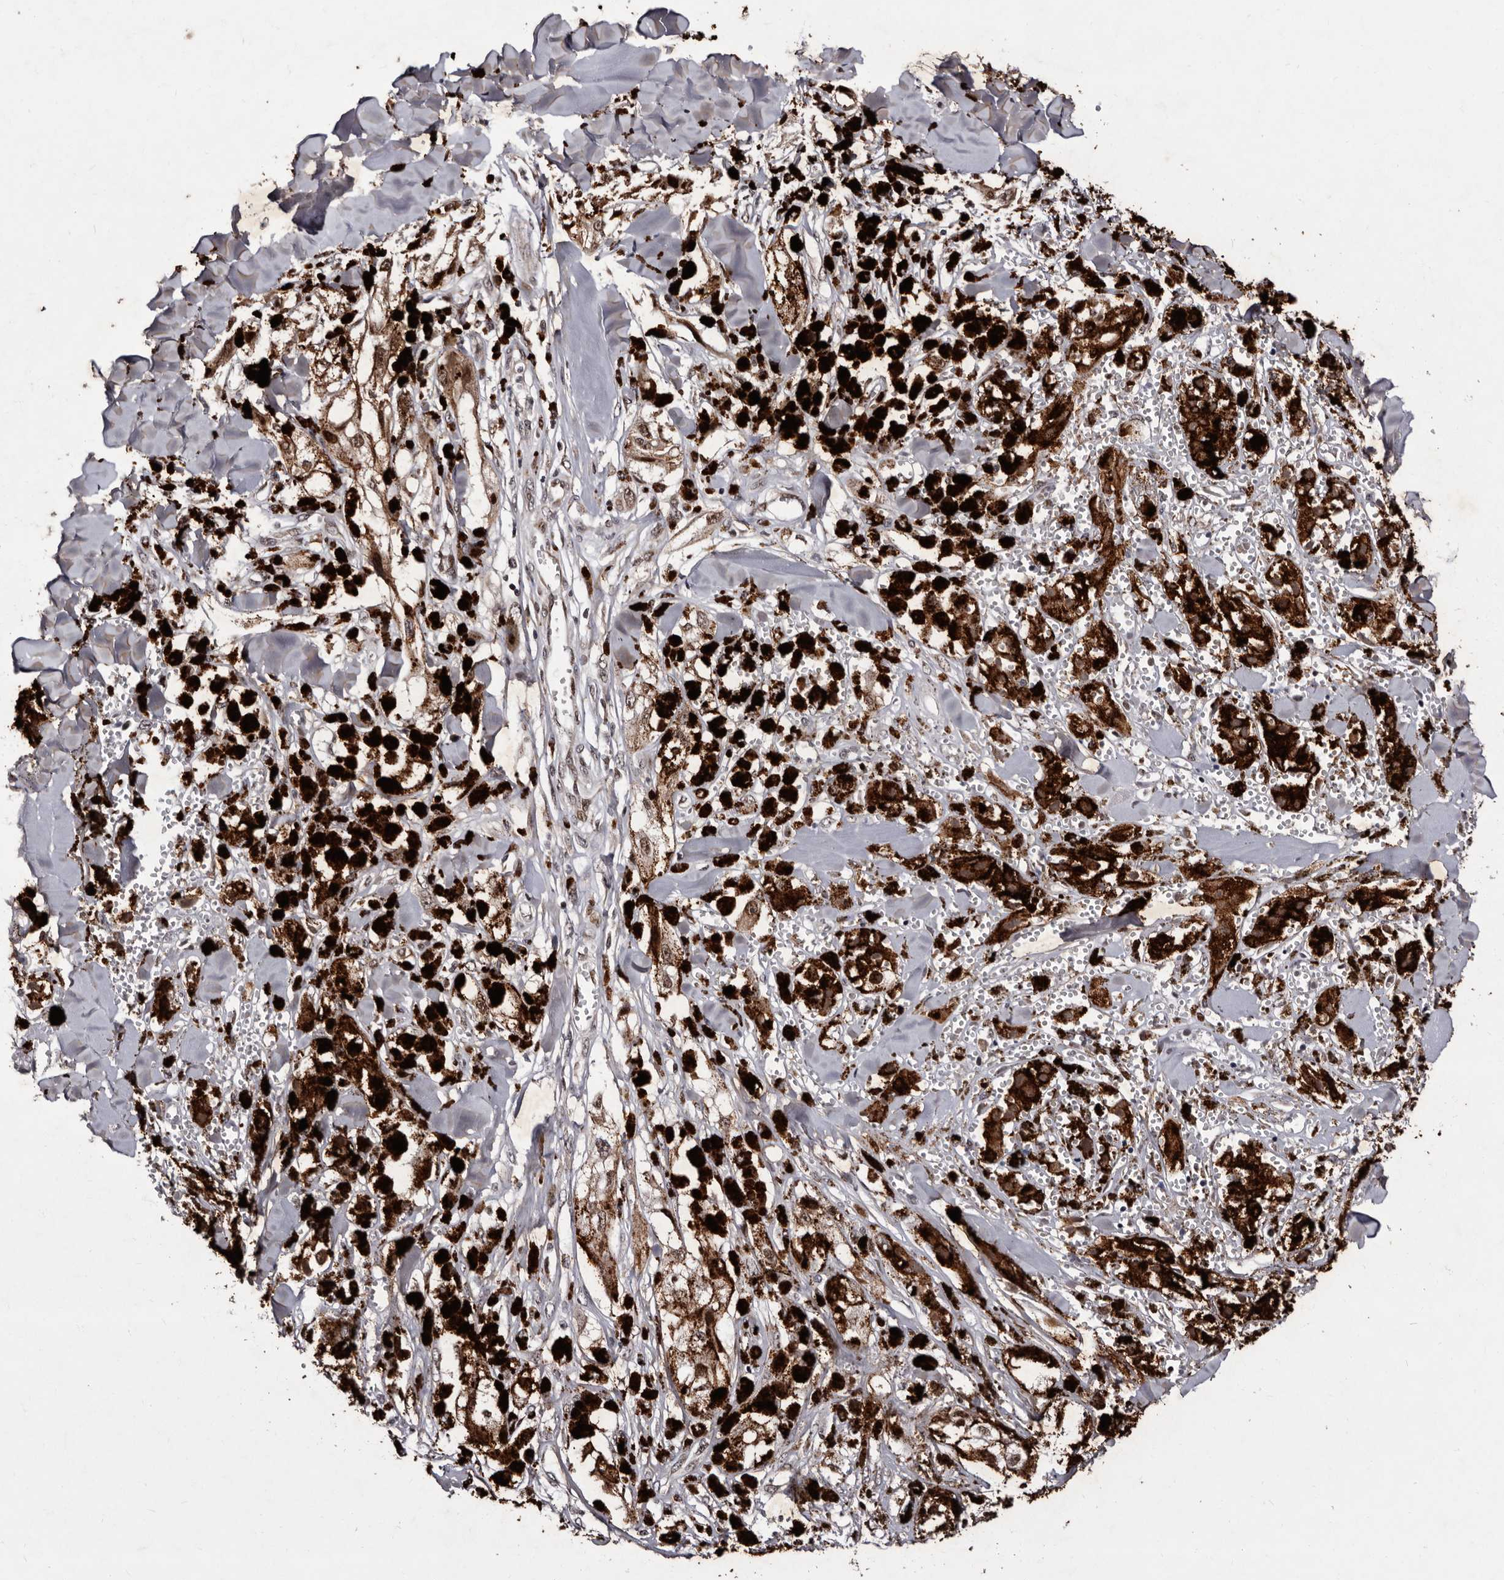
{"staining": {"intensity": "moderate", "quantity": ">75%", "location": "cytoplasmic/membranous,nuclear"}, "tissue": "melanoma", "cell_type": "Tumor cells", "image_type": "cancer", "snomed": [{"axis": "morphology", "description": "Malignant melanoma, NOS"}, {"axis": "topography", "description": "Skin"}], "caption": "Immunohistochemistry staining of malignant melanoma, which reveals medium levels of moderate cytoplasmic/membranous and nuclear positivity in approximately >75% of tumor cells indicating moderate cytoplasmic/membranous and nuclear protein staining. The staining was performed using DAB (brown) for protein detection and nuclei were counterstained in hematoxylin (blue).", "gene": "TNKS", "patient": {"sex": "male", "age": 88}}